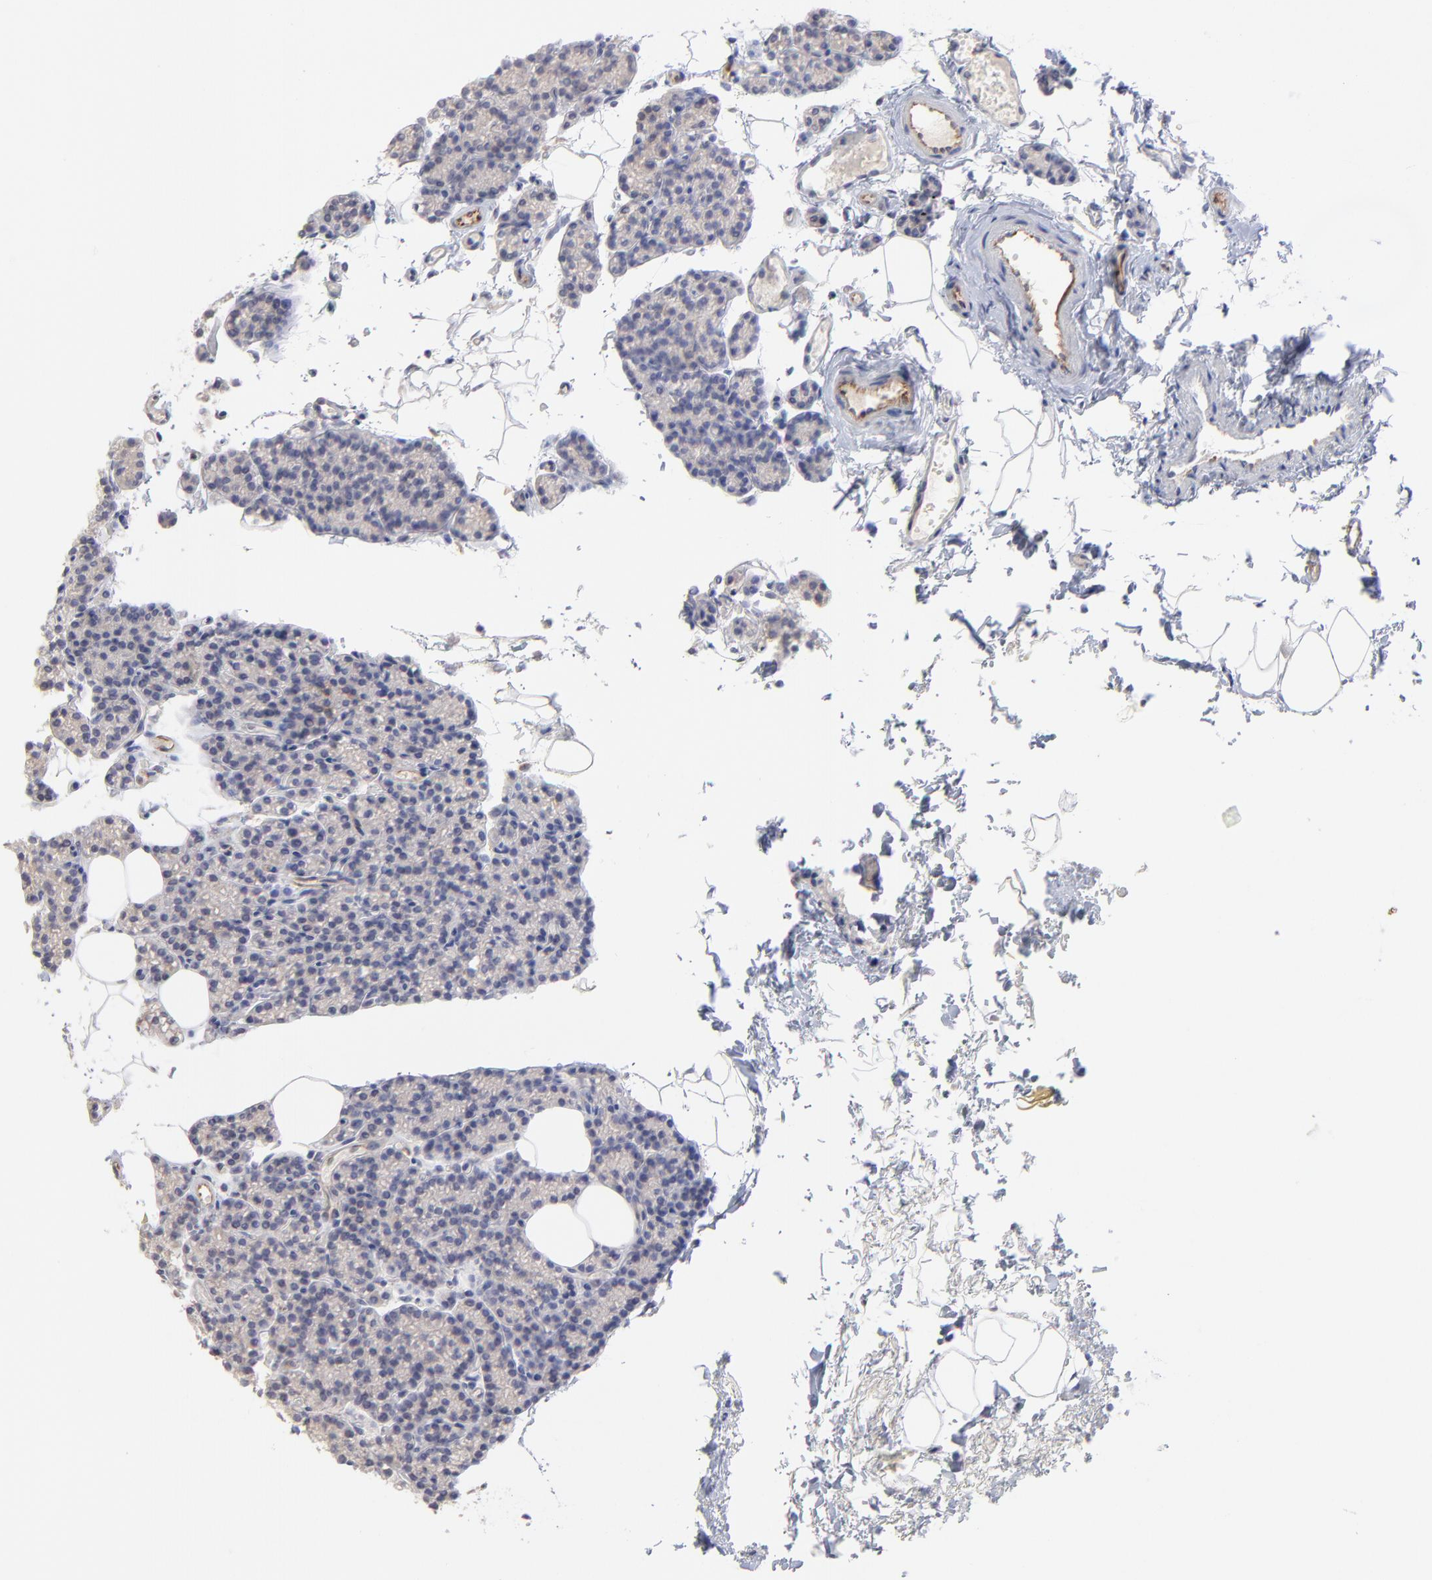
{"staining": {"intensity": "negative", "quantity": "none", "location": "none"}, "tissue": "parathyroid gland", "cell_type": "Glandular cells", "image_type": "normal", "snomed": [{"axis": "morphology", "description": "Normal tissue, NOS"}, {"axis": "topography", "description": "Parathyroid gland"}], "caption": "Glandular cells show no significant staining in normal parathyroid gland.", "gene": "COX8C", "patient": {"sex": "female", "age": 60}}